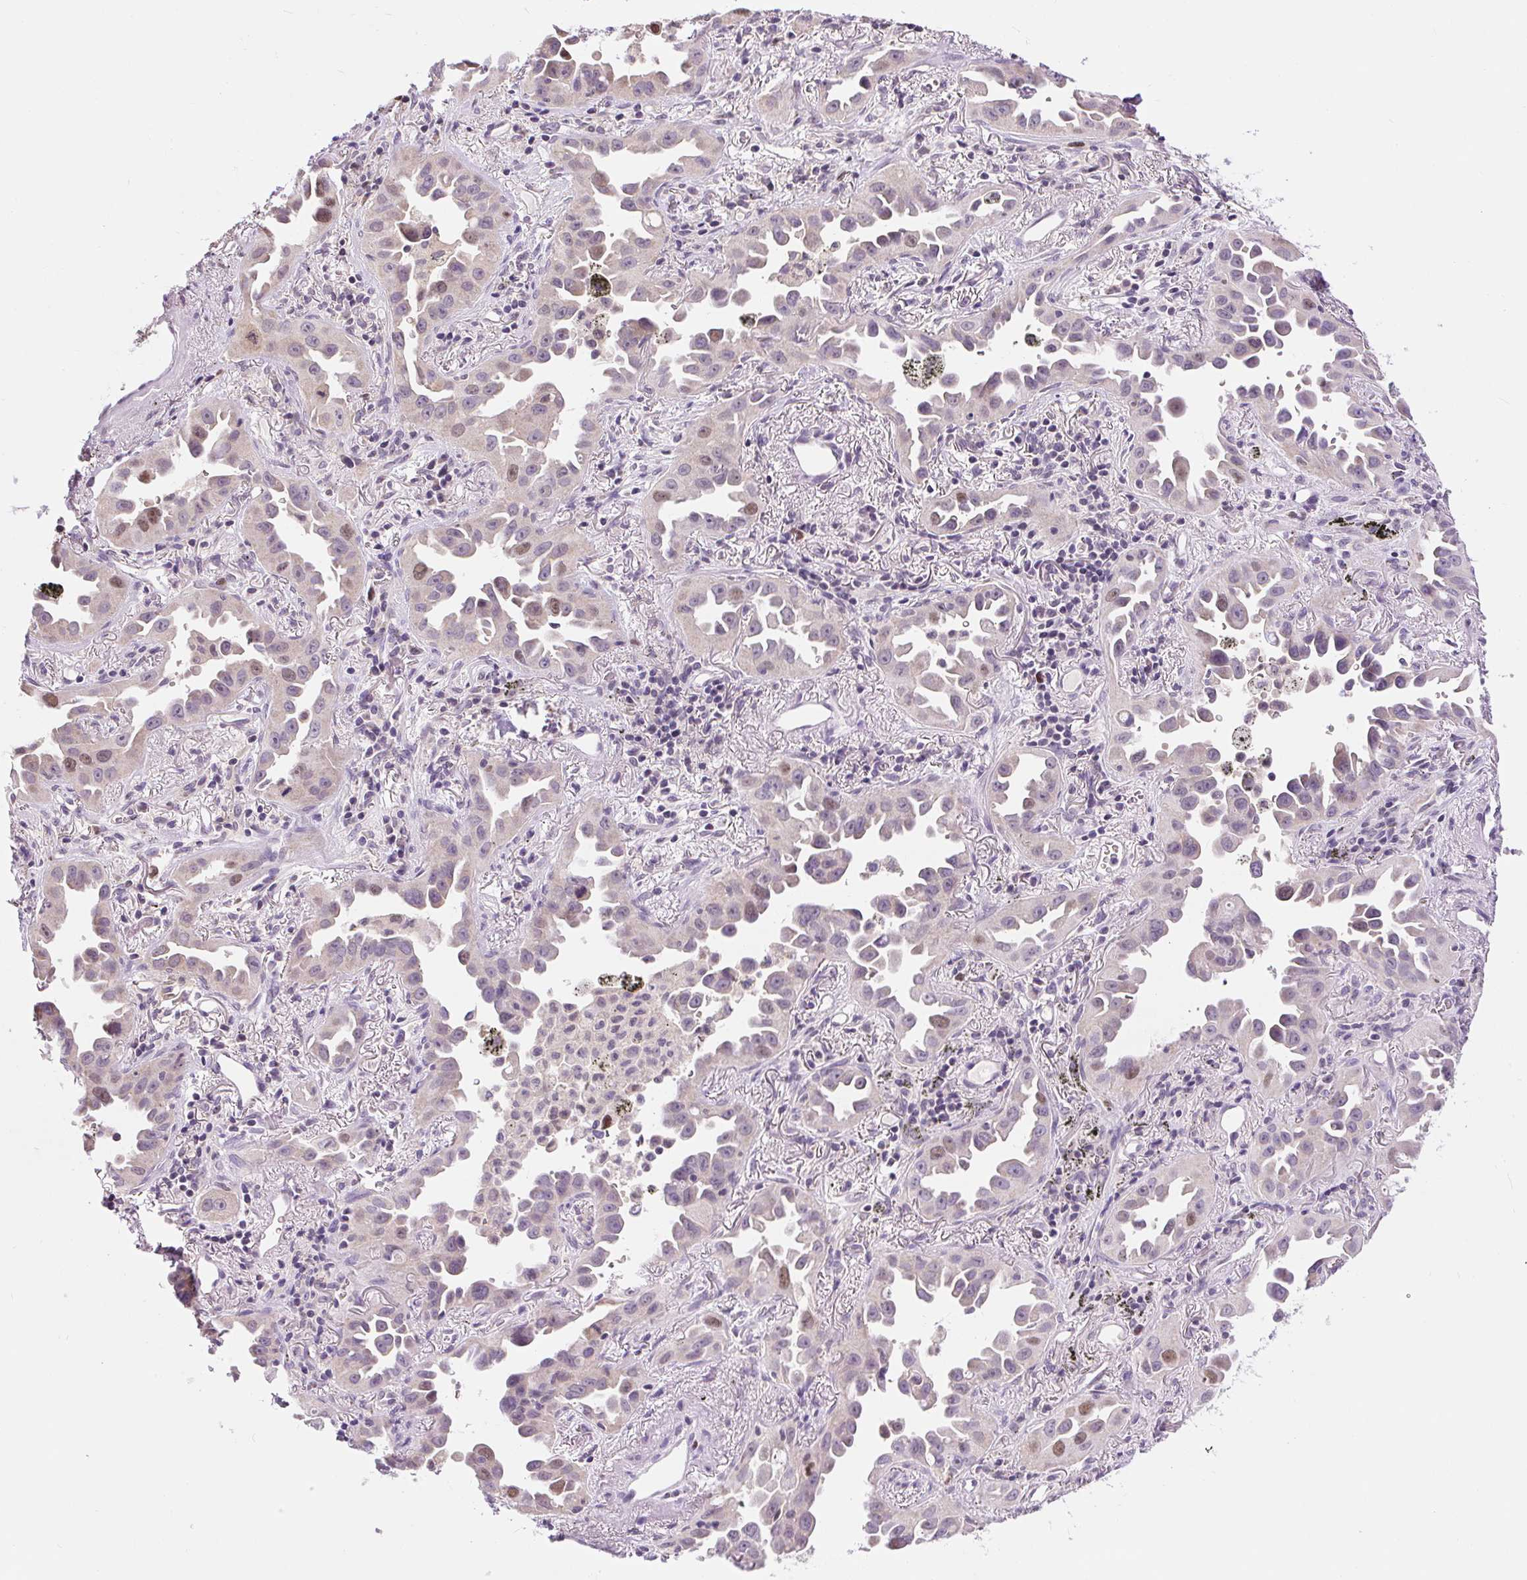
{"staining": {"intensity": "moderate", "quantity": "<25%", "location": "nuclear"}, "tissue": "lung cancer", "cell_type": "Tumor cells", "image_type": "cancer", "snomed": [{"axis": "morphology", "description": "Adenocarcinoma, NOS"}, {"axis": "topography", "description": "Lung"}], "caption": "Protein staining of lung cancer tissue shows moderate nuclear expression in about <25% of tumor cells.", "gene": "RACGAP1", "patient": {"sex": "male", "age": 68}}